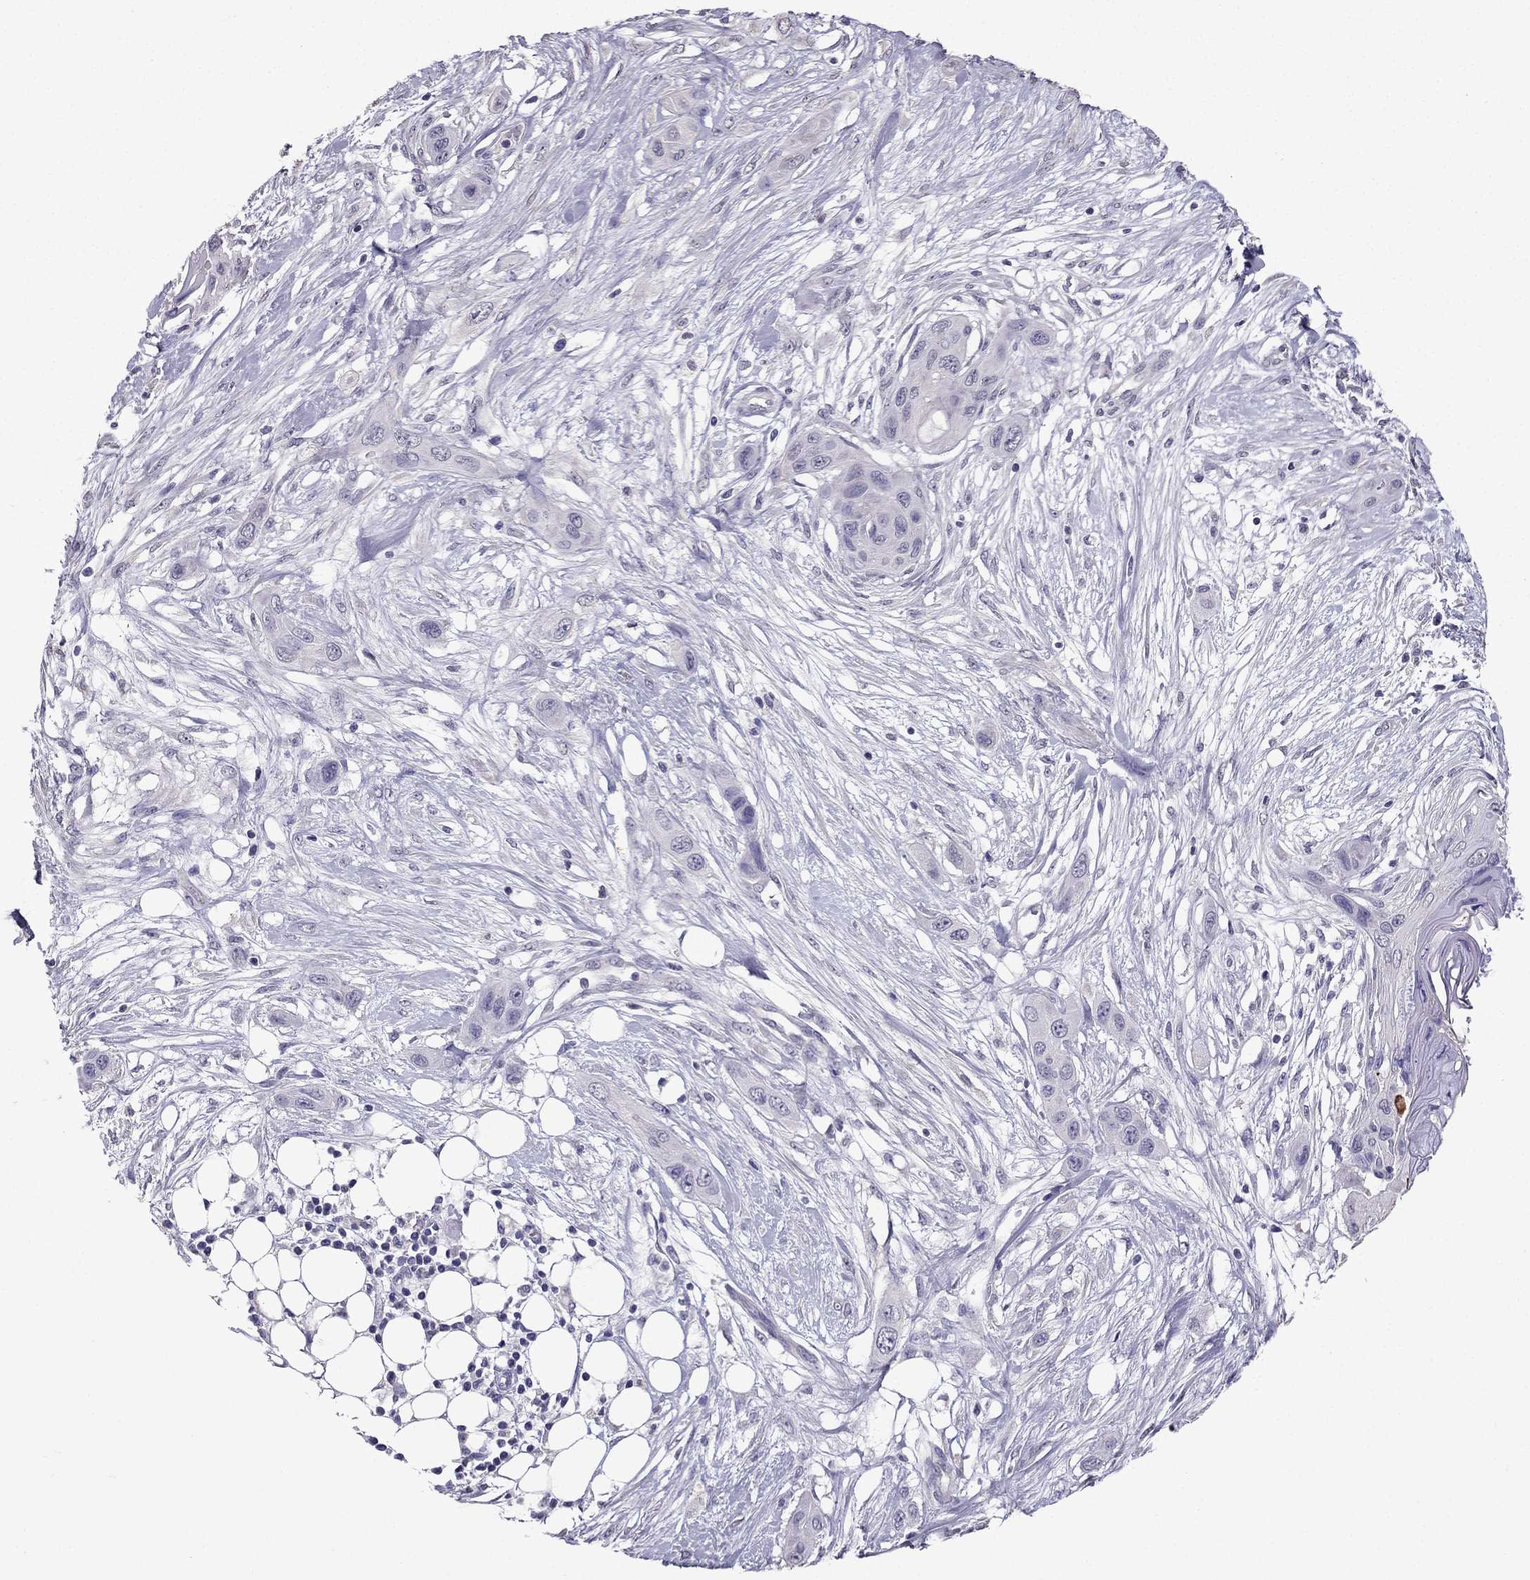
{"staining": {"intensity": "negative", "quantity": "none", "location": "none"}, "tissue": "skin cancer", "cell_type": "Tumor cells", "image_type": "cancer", "snomed": [{"axis": "morphology", "description": "Squamous cell carcinoma, NOS"}, {"axis": "topography", "description": "Skin"}], "caption": "This image is of squamous cell carcinoma (skin) stained with IHC to label a protein in brown with the nuclei are counter-stained blue. There is no expression in tumor cells. (DAB immunohistochemistry with hematoxylin counter stain).", "gene": "SCG5", "patient": {"sex": "male", "age": 79}}